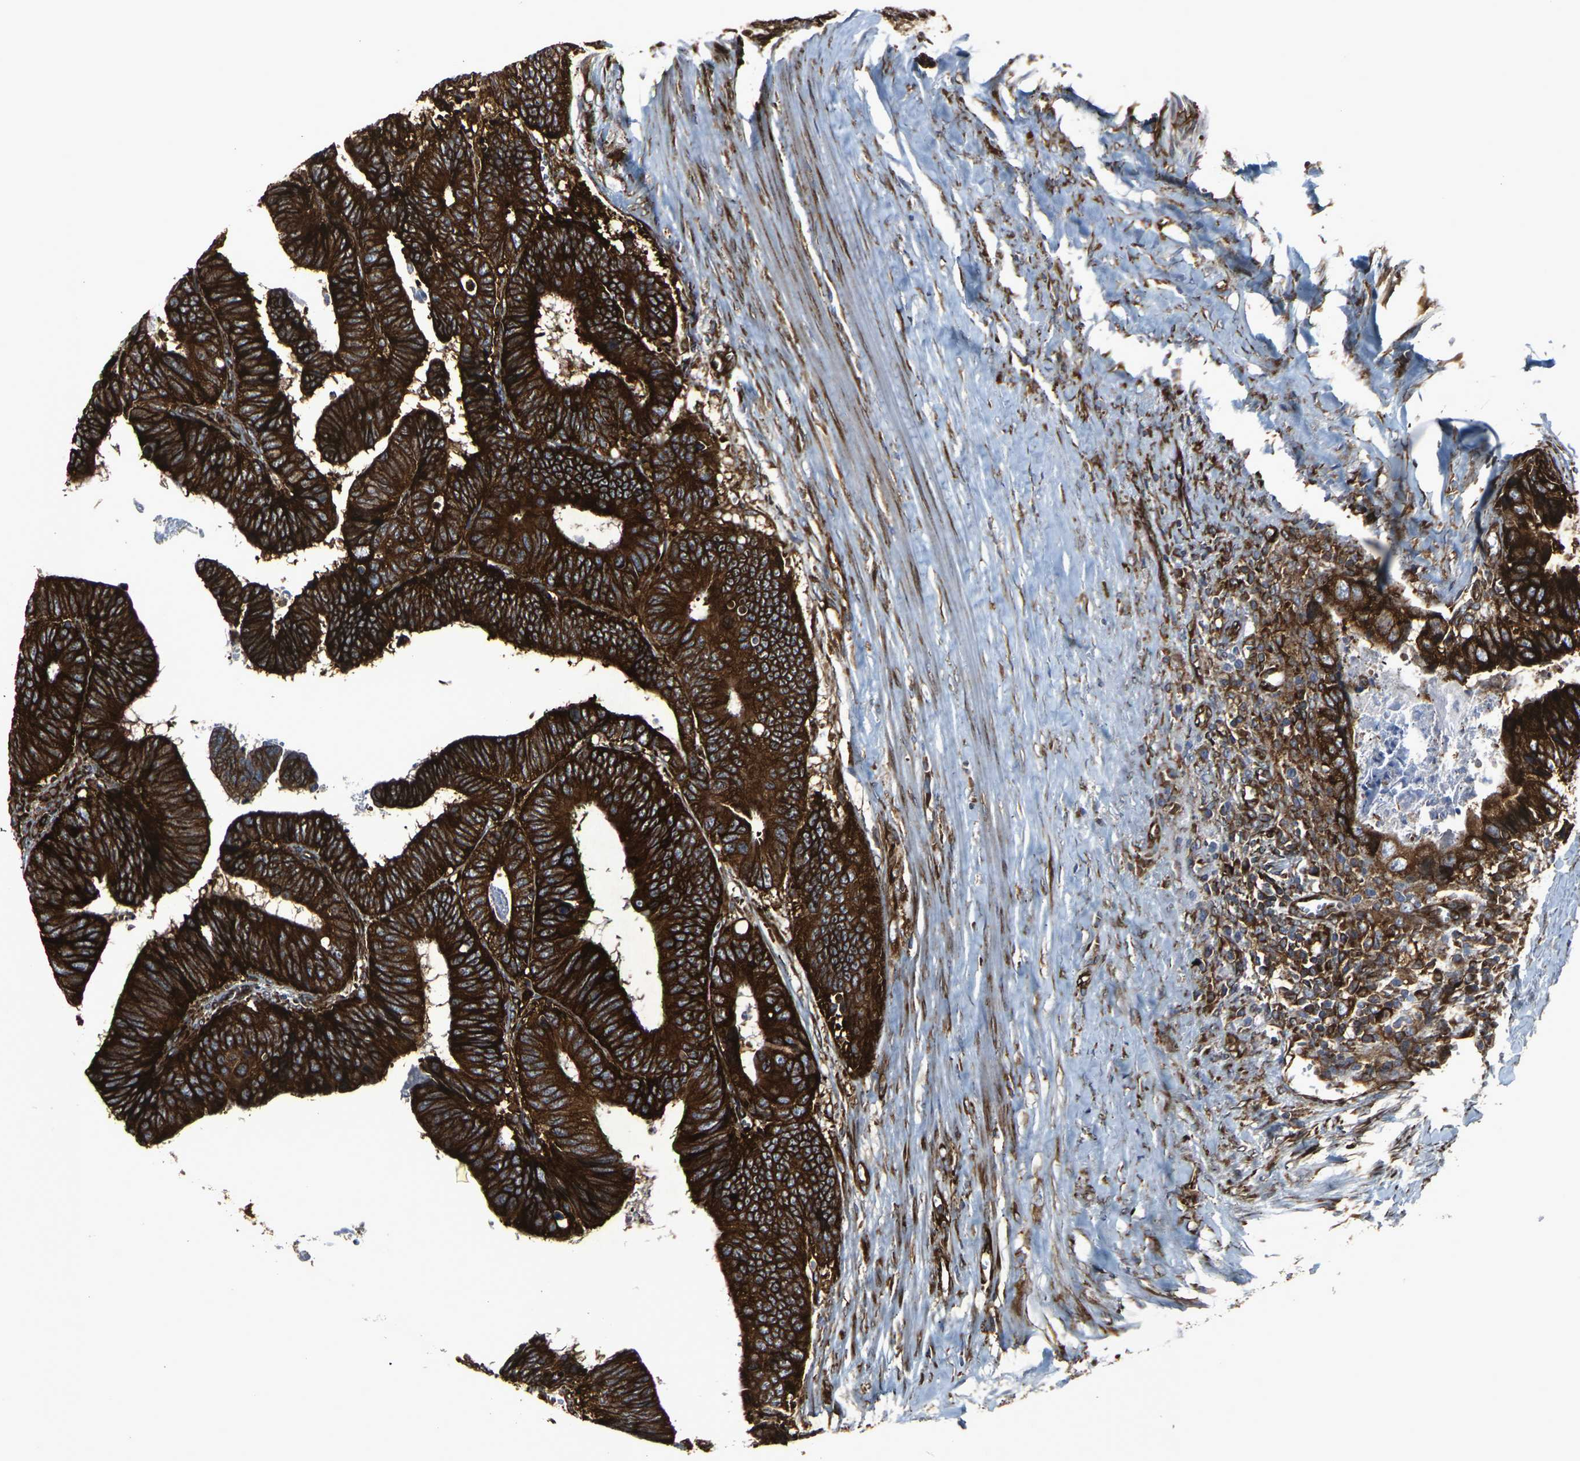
{"staining": {"intensity": "strong", "quantity": ">75%", "location": "cytoplasmic/membranous"}, "tissue": "colorectal cancer", "cell_type": "Tumor cells", "image_type": "cancer", "snomed": [{"axis": "morphology", "description": "Adenocarcinoma, NOS"}, {"axis": "topography", "description": "Colon"}], "caption": "Adenocarcinoma (colorectal) was stained to show a protein in brown. There is high levels of strong cytoplasmic/membranous staining in approximately >75% of tumor cells.", "gene": "MARCHF2", "patient": {"sex": "male", "age": 72}}